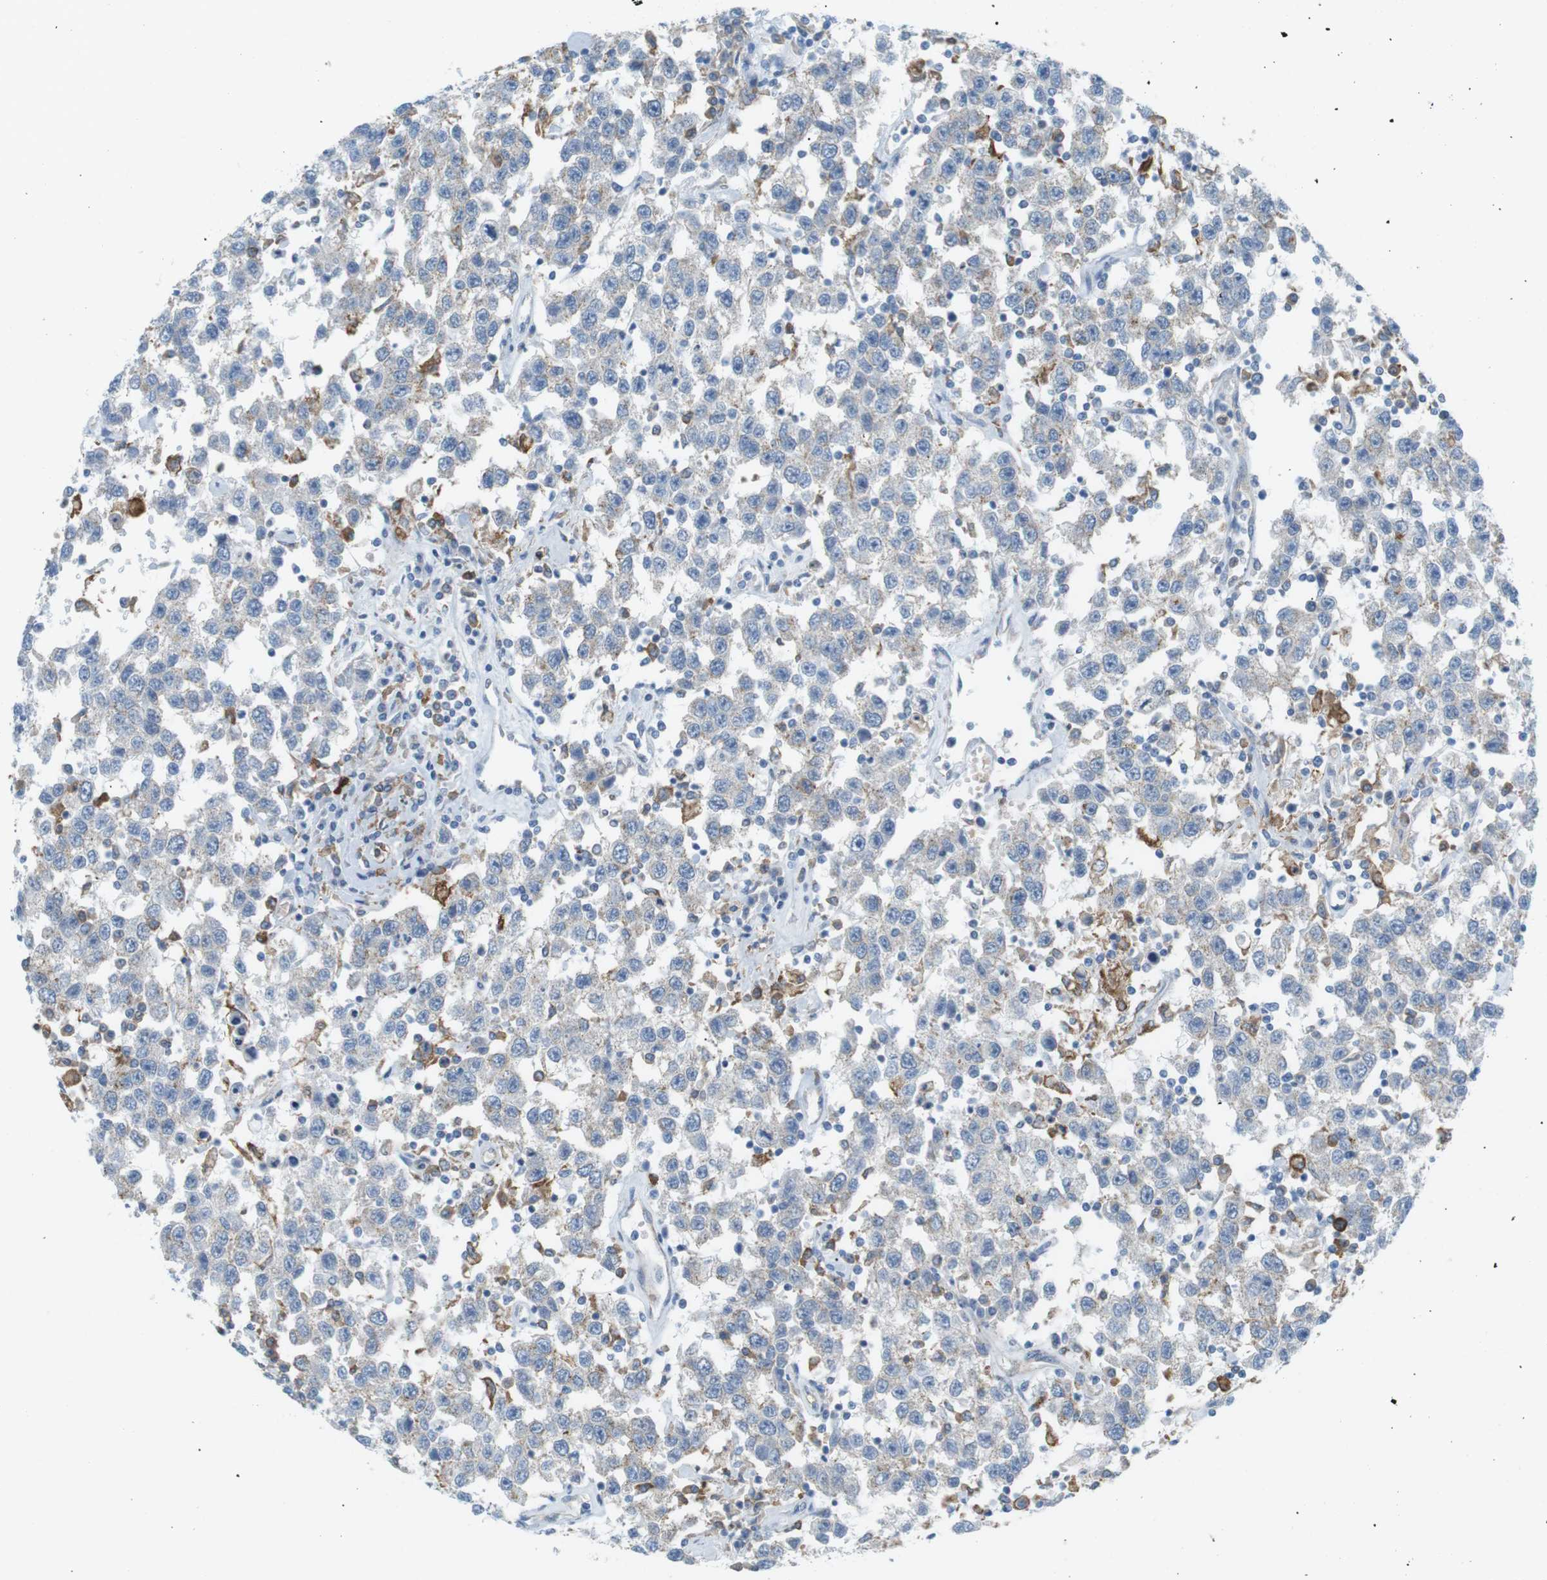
{"staining": {"intensity": "negative", "quantity": "none", "location": "none"}, "tissue": "testis cancer", "cell_type": "Tumor cells", "image_type": "cancer", "snomed": [{"axis": "morphology", "description": "Seminoma, NOS"}, {"axis": "topography", "description": "Testis"}], "caption": "IHC histopathology image of human testis cancer stained for a protein (brown), which exhibits no staining in tumor cells.", "gene": "VAMP1", "patient": {"sex": "male", "age": 41}}